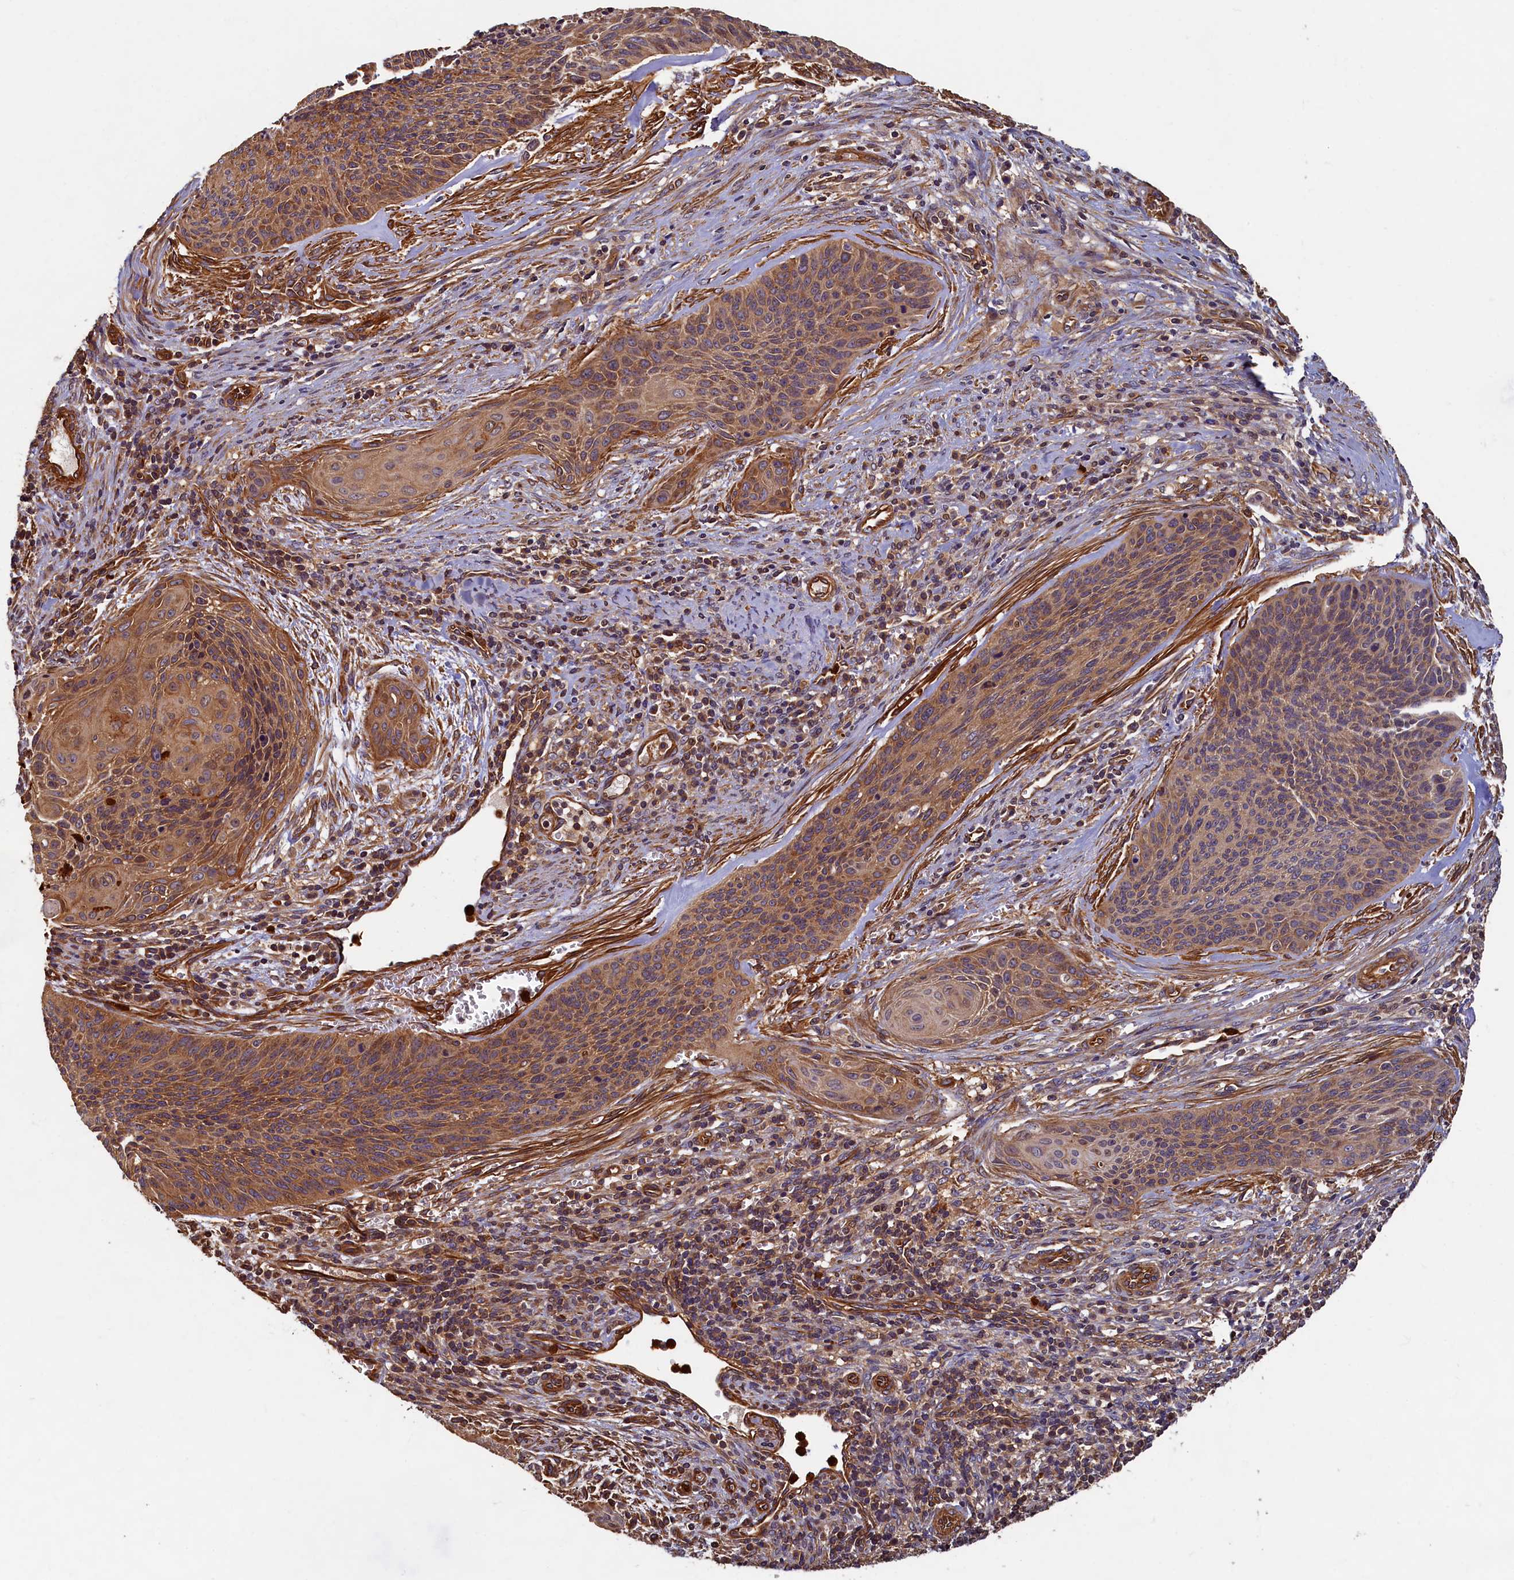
{"staining": {"intensity": "moderate", "quantity": ">75%", "location": "cytoplasmic/membranous"}, "tissue": "cervical cancer", "cell_type": "Tumor cells", "image_type": "cancer", "snomed": [{"axis": "morphology", "description": "Squamous cell carcinoma, NOS"}, {"axis": "topography", "description": "Cervix"}], "caption": "Human cervical cancer stained for a protein (brown) exhibits moderate cytoplasmic/membranous positive expression in approximately >75% of tumor cells.", "gene": "CCDC102B", "patient": {"sex": "female", "age": 55}}